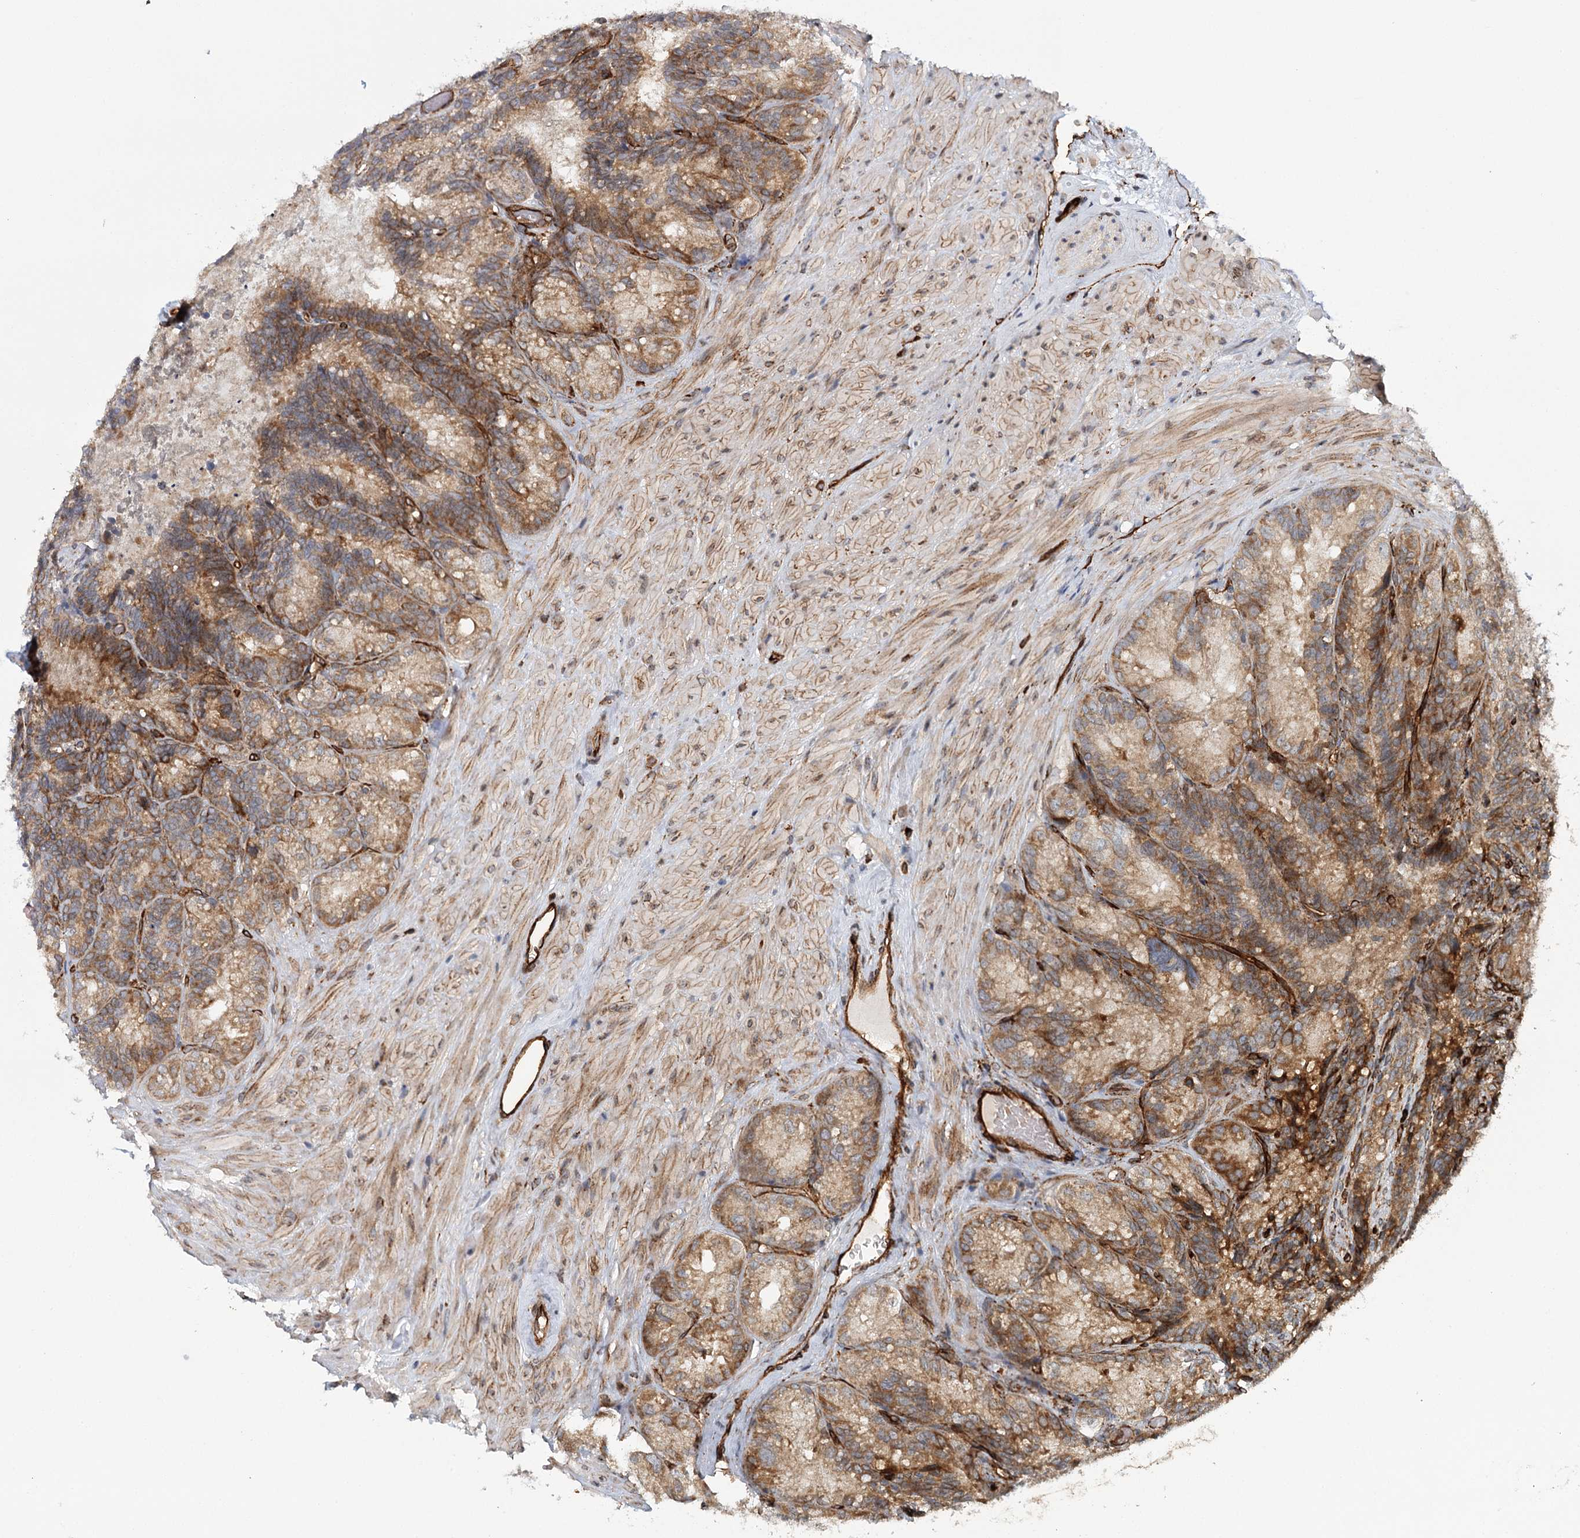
{"staining": {"intensity": "moderate", "quantity": ">75%", "location": "cytoplasmic/membranous"}, "tissue": "seminal vesicle", "cell_type": "Glandular cells", "image_type": "normal", "snomed": [{"axis": "morphology", "description": "Normal tissue, NOS"}, {"axis": "topography", "description": "Seminal veicle"}], "caption": "Immunohistochemical staining of normal seminal vesicle demonstrates >75% levels of moderate cytoplasmic/membranous protein positivity in about >75% of glandular cells.", "gene": "MKNK1", "patient": {"sex": "male", "age": 60}}